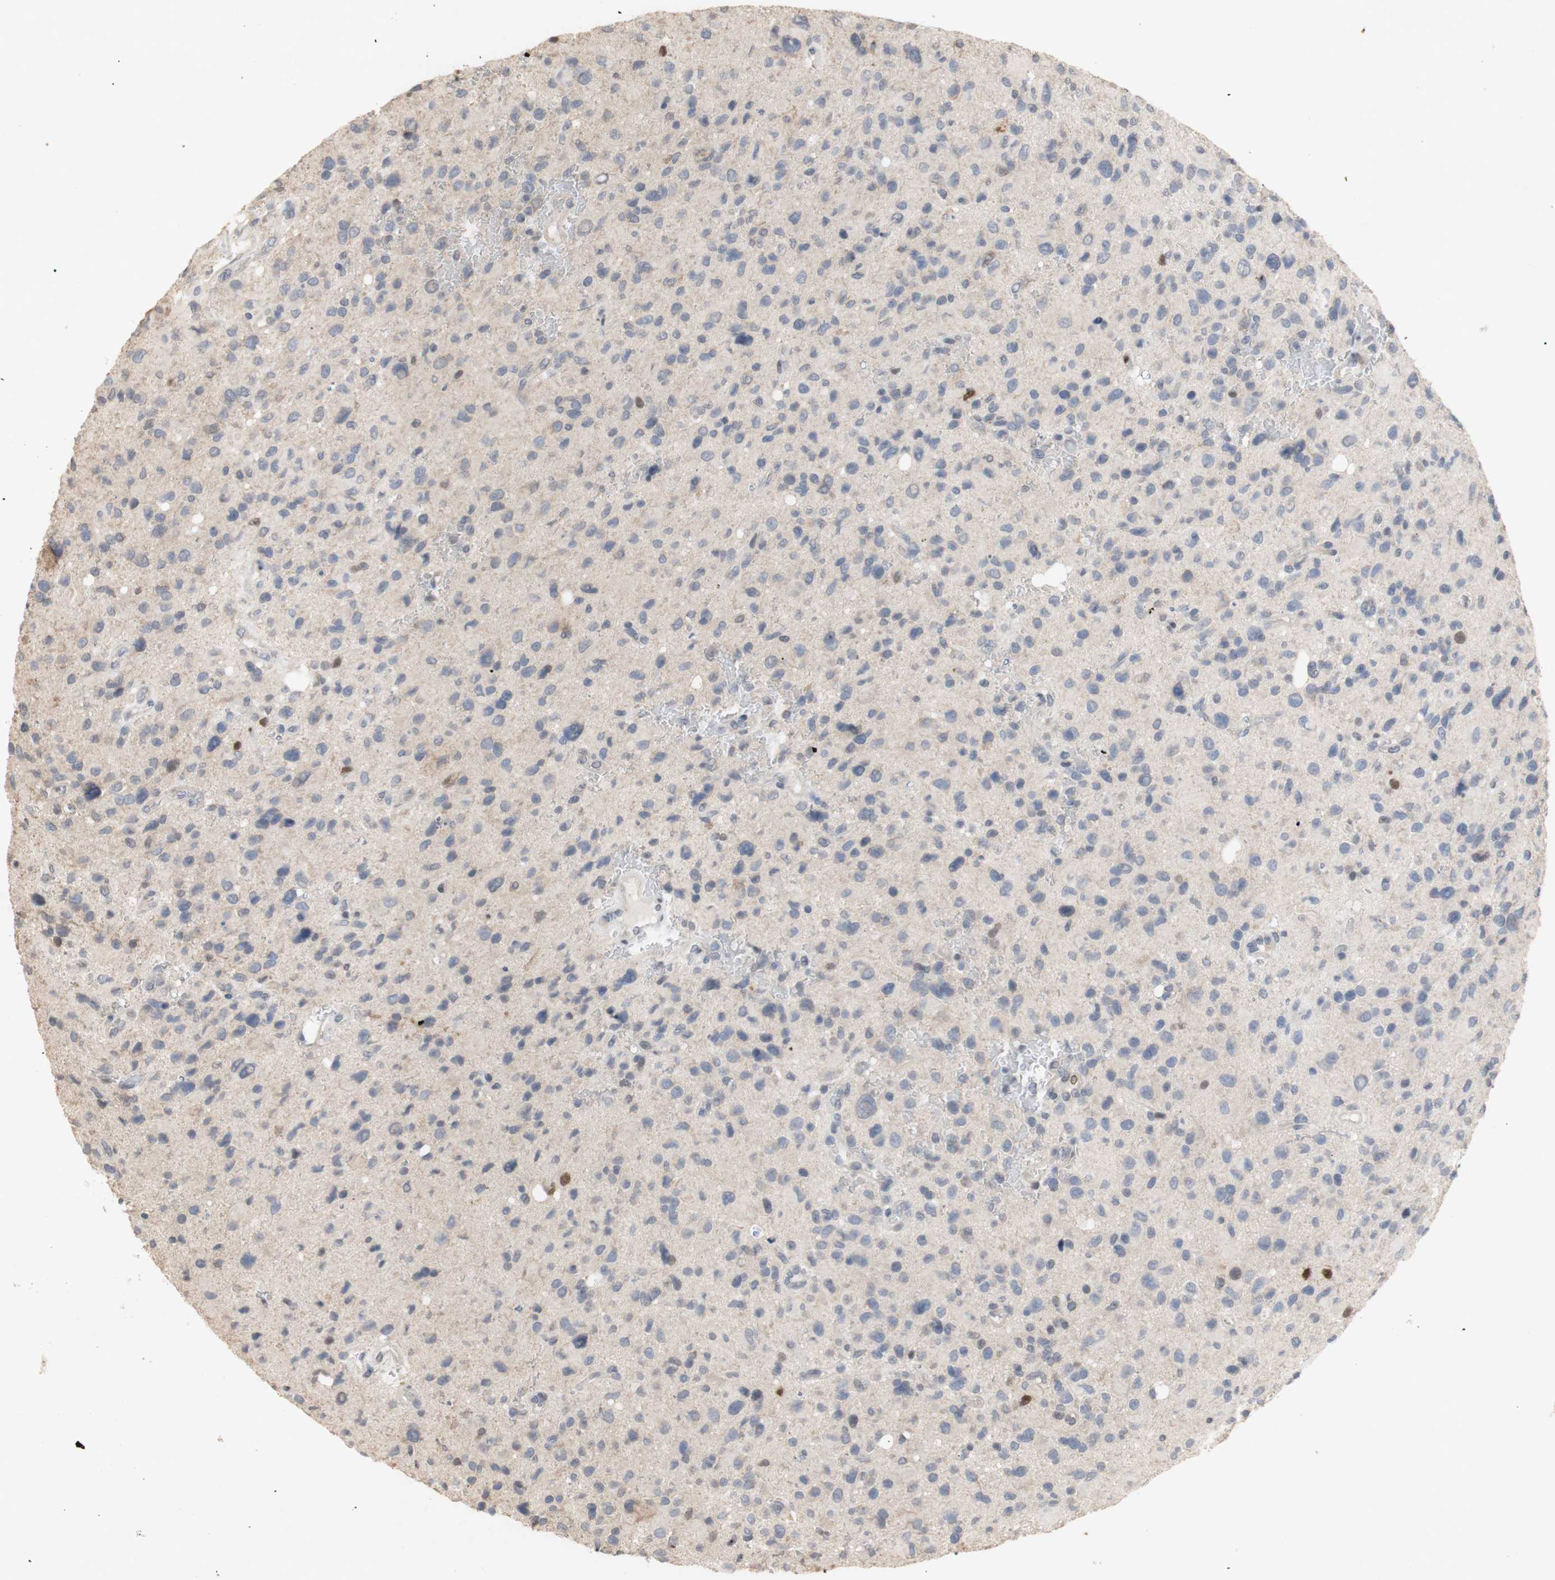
{"staining": {"intensity": "negative", "quantity": "none", "location": "none"}, "tissue": "glioma", "cell_type": "Tumor cells", "image_type": "cancer", "snomed": [{"axis": "morphology", "description": "Glioma, malignant, High grade"}, {"axis": "topography", "description": "Brain"}], "caption": "High-grade glioma (malignant) was stained to show a protein in brown. There is no significant positivity in tumor cells.", "gene": "FOSB", "patient": {"sex": "male", "age": 48}}